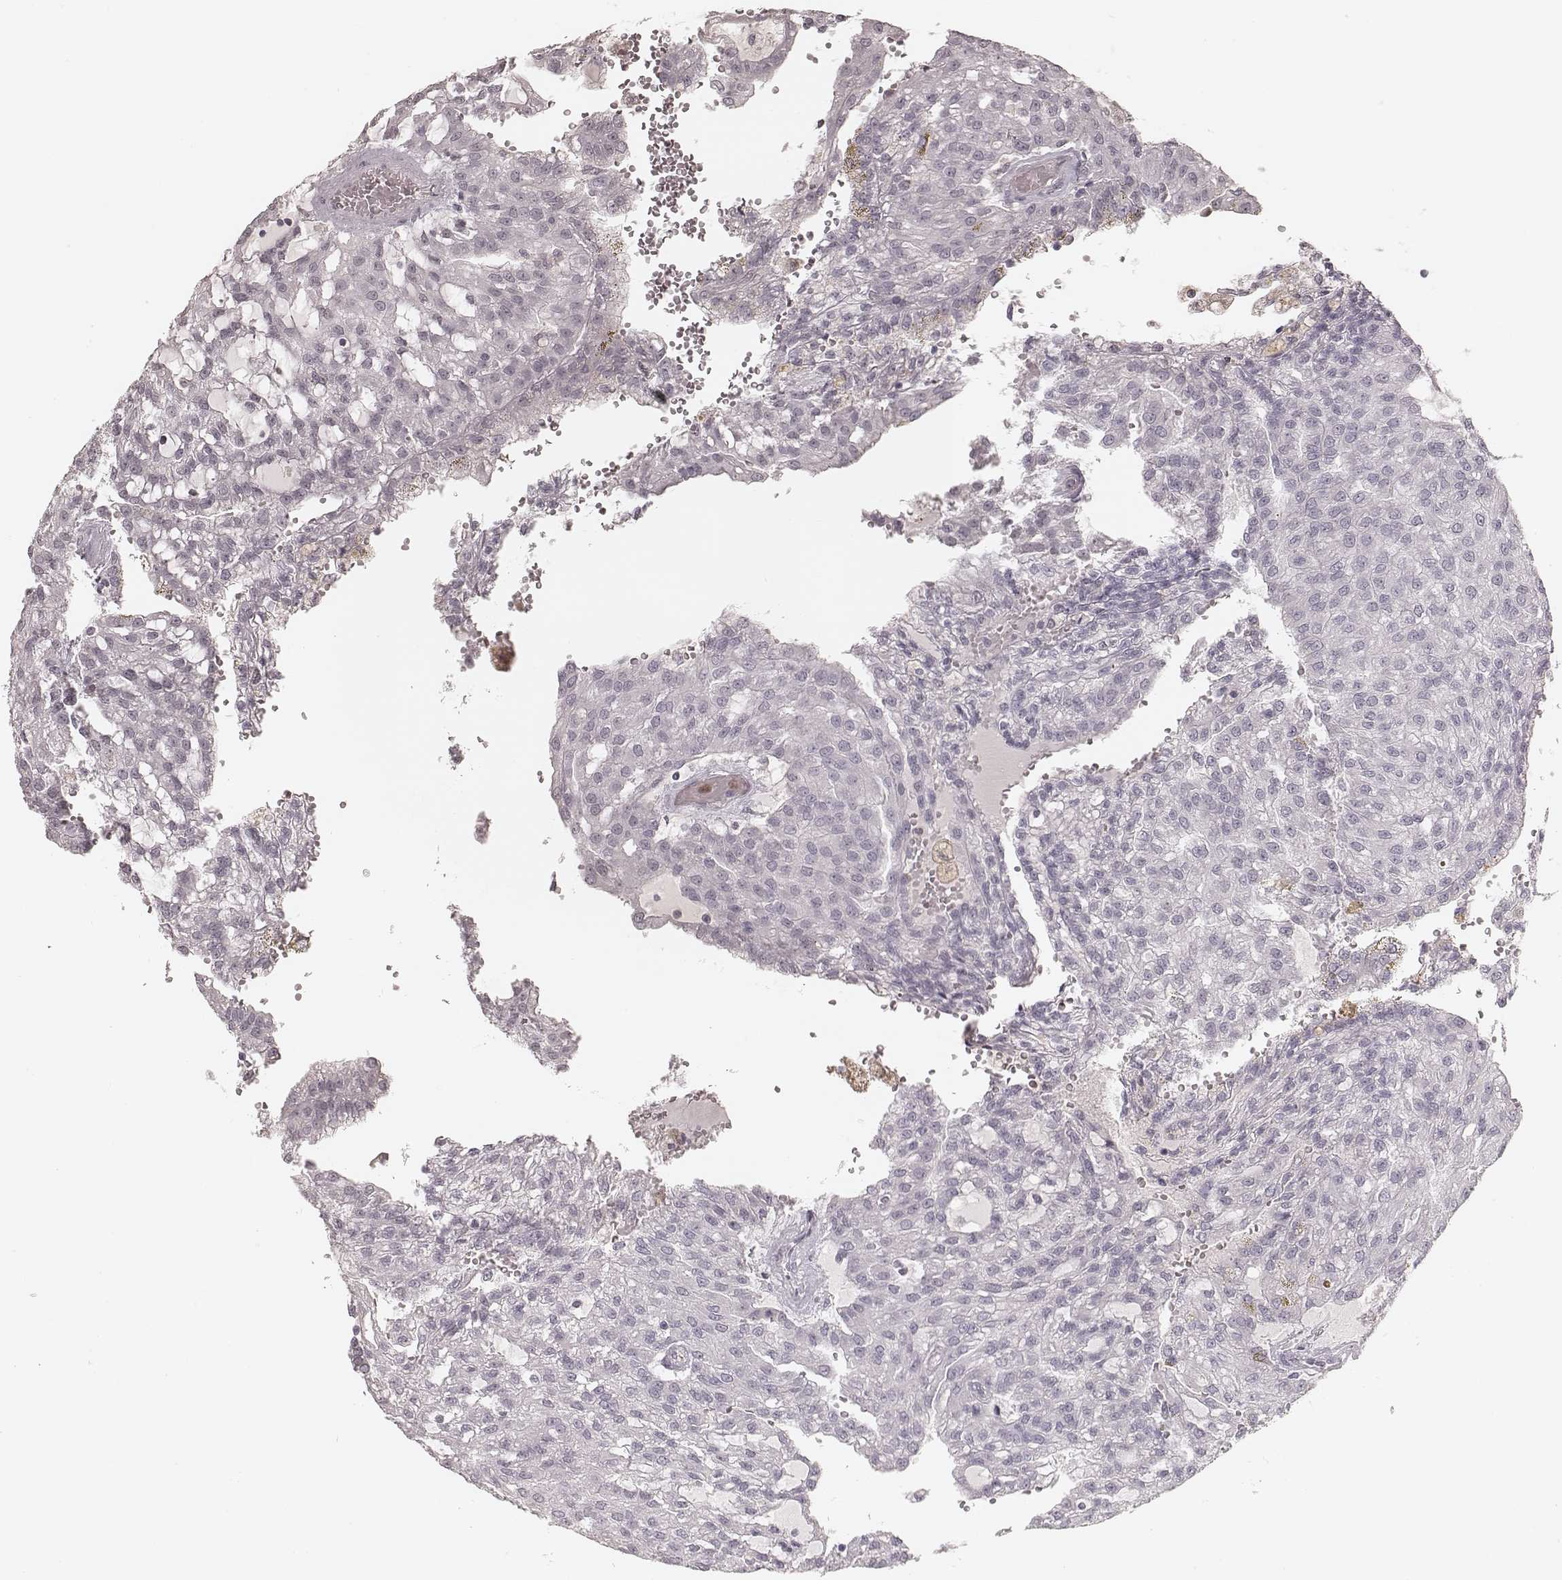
{"staining": {"intensity": "negative", "quantity": "none", "location": "none"}, "tissue": "renal cancer", "cell_type": "Tumor cells", "image_type": "cancer", "snomed": [{"axis": "morphology", "description": "Adenocarcinoma, NOS"}, {"axis": "topography", "description": "Kidney"}], "caption": "A photomicrograph of human renal cancer is negative for staining in tumor cells.", "gene": "KITLG", "patient": {"sex": "male", "age": 63}}